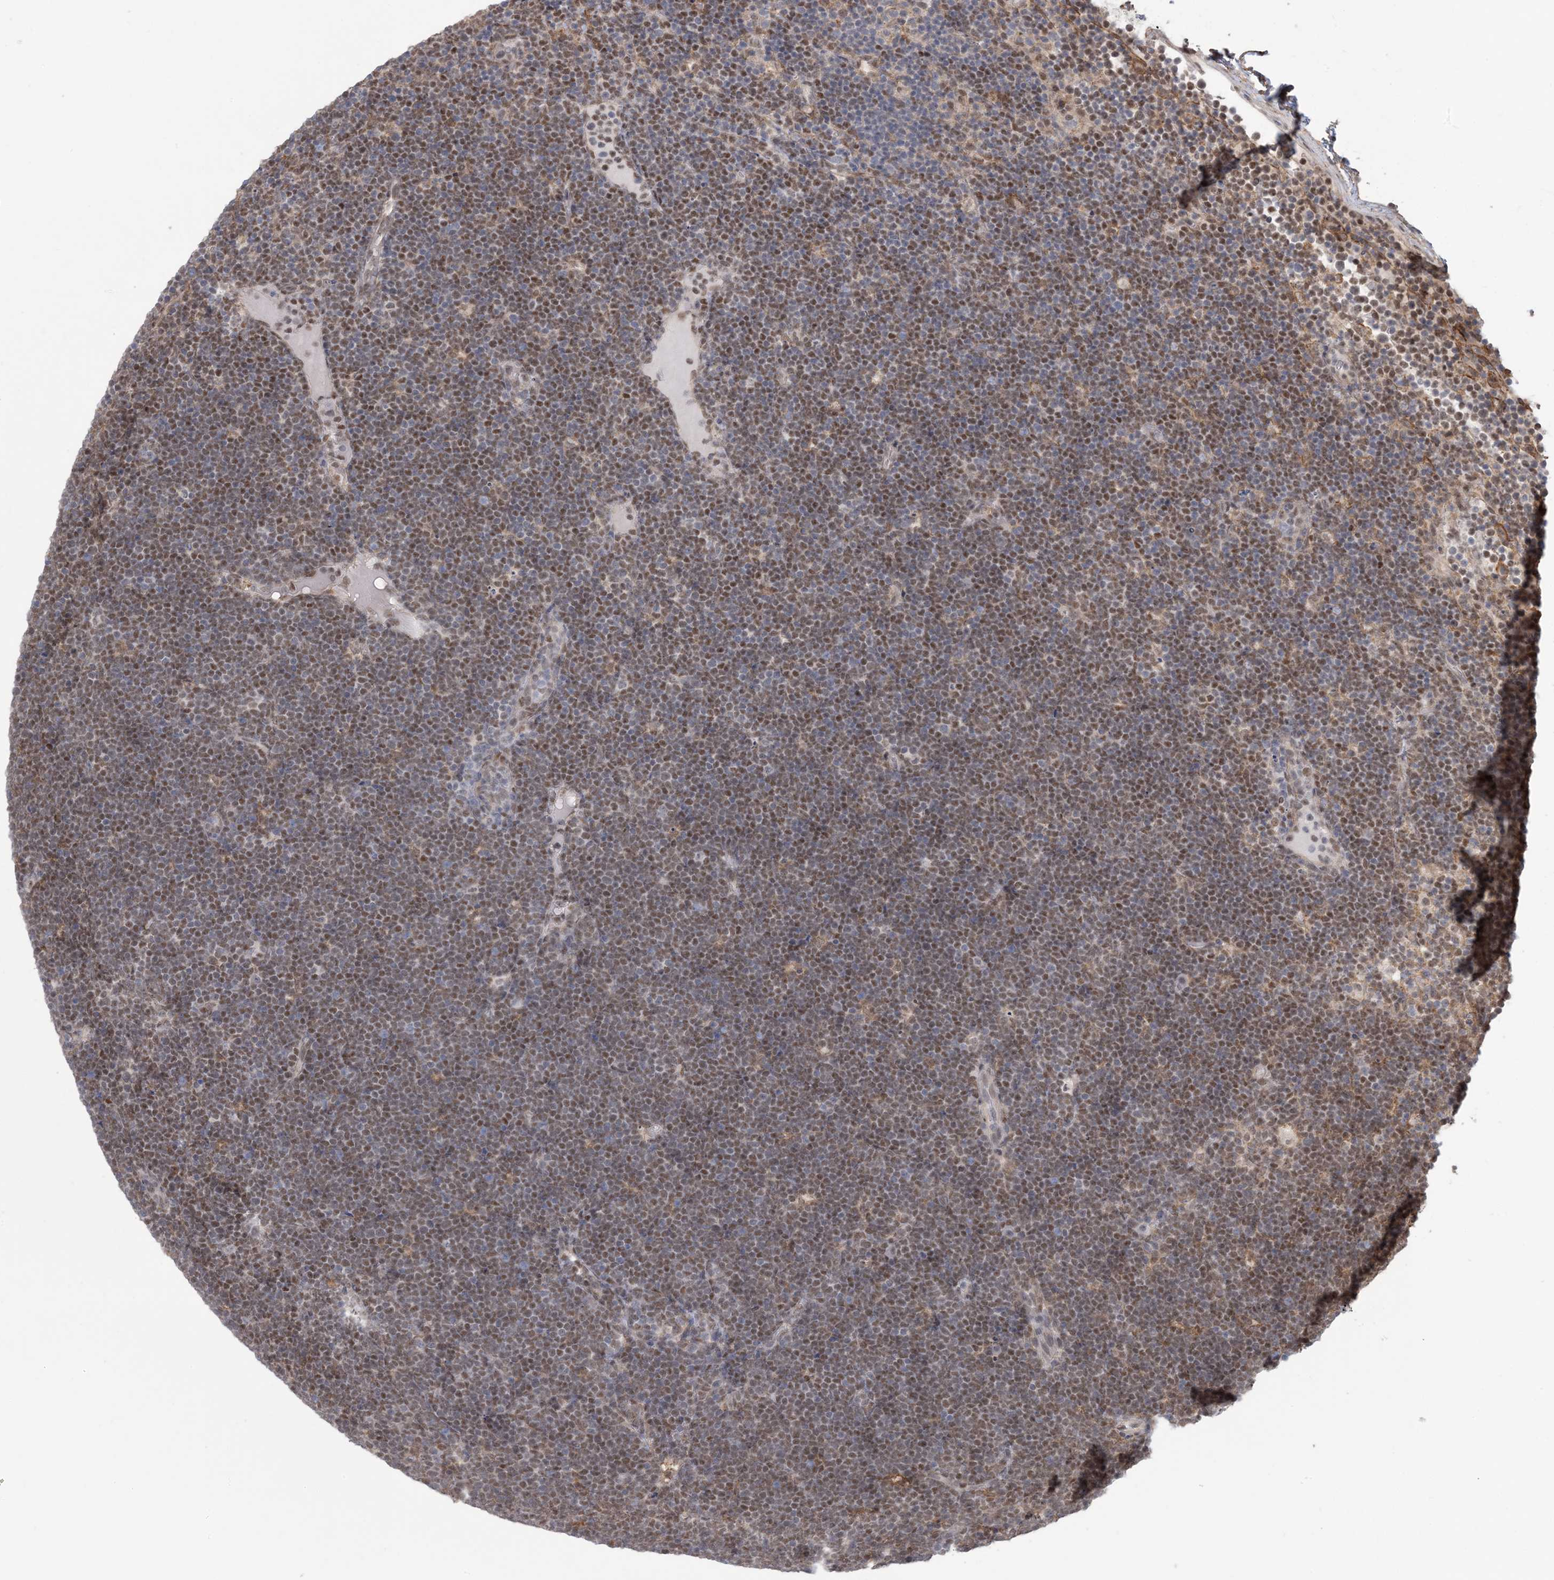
{"staining": {"intensity": "moderate", "quantity": ">75%", "location": "nuclear"}, "tissue": "lymphoma", "cell_type": "Tumor cells", "image_type": "cancer", "snomed": [{"axis": "morphology", "description": "Malignant lymphoma, non-Hodgkin's type, High grade"}, {"axis": "topography", "description": "Lymph node"}], "caption": "Lymphoma was stained to show a protein in brown. There is medium levels of moderate nuclear expression in about >75% of tumor cells.", "gene": "ZNF8", "patient": {"sex": "male", "age": 13}}